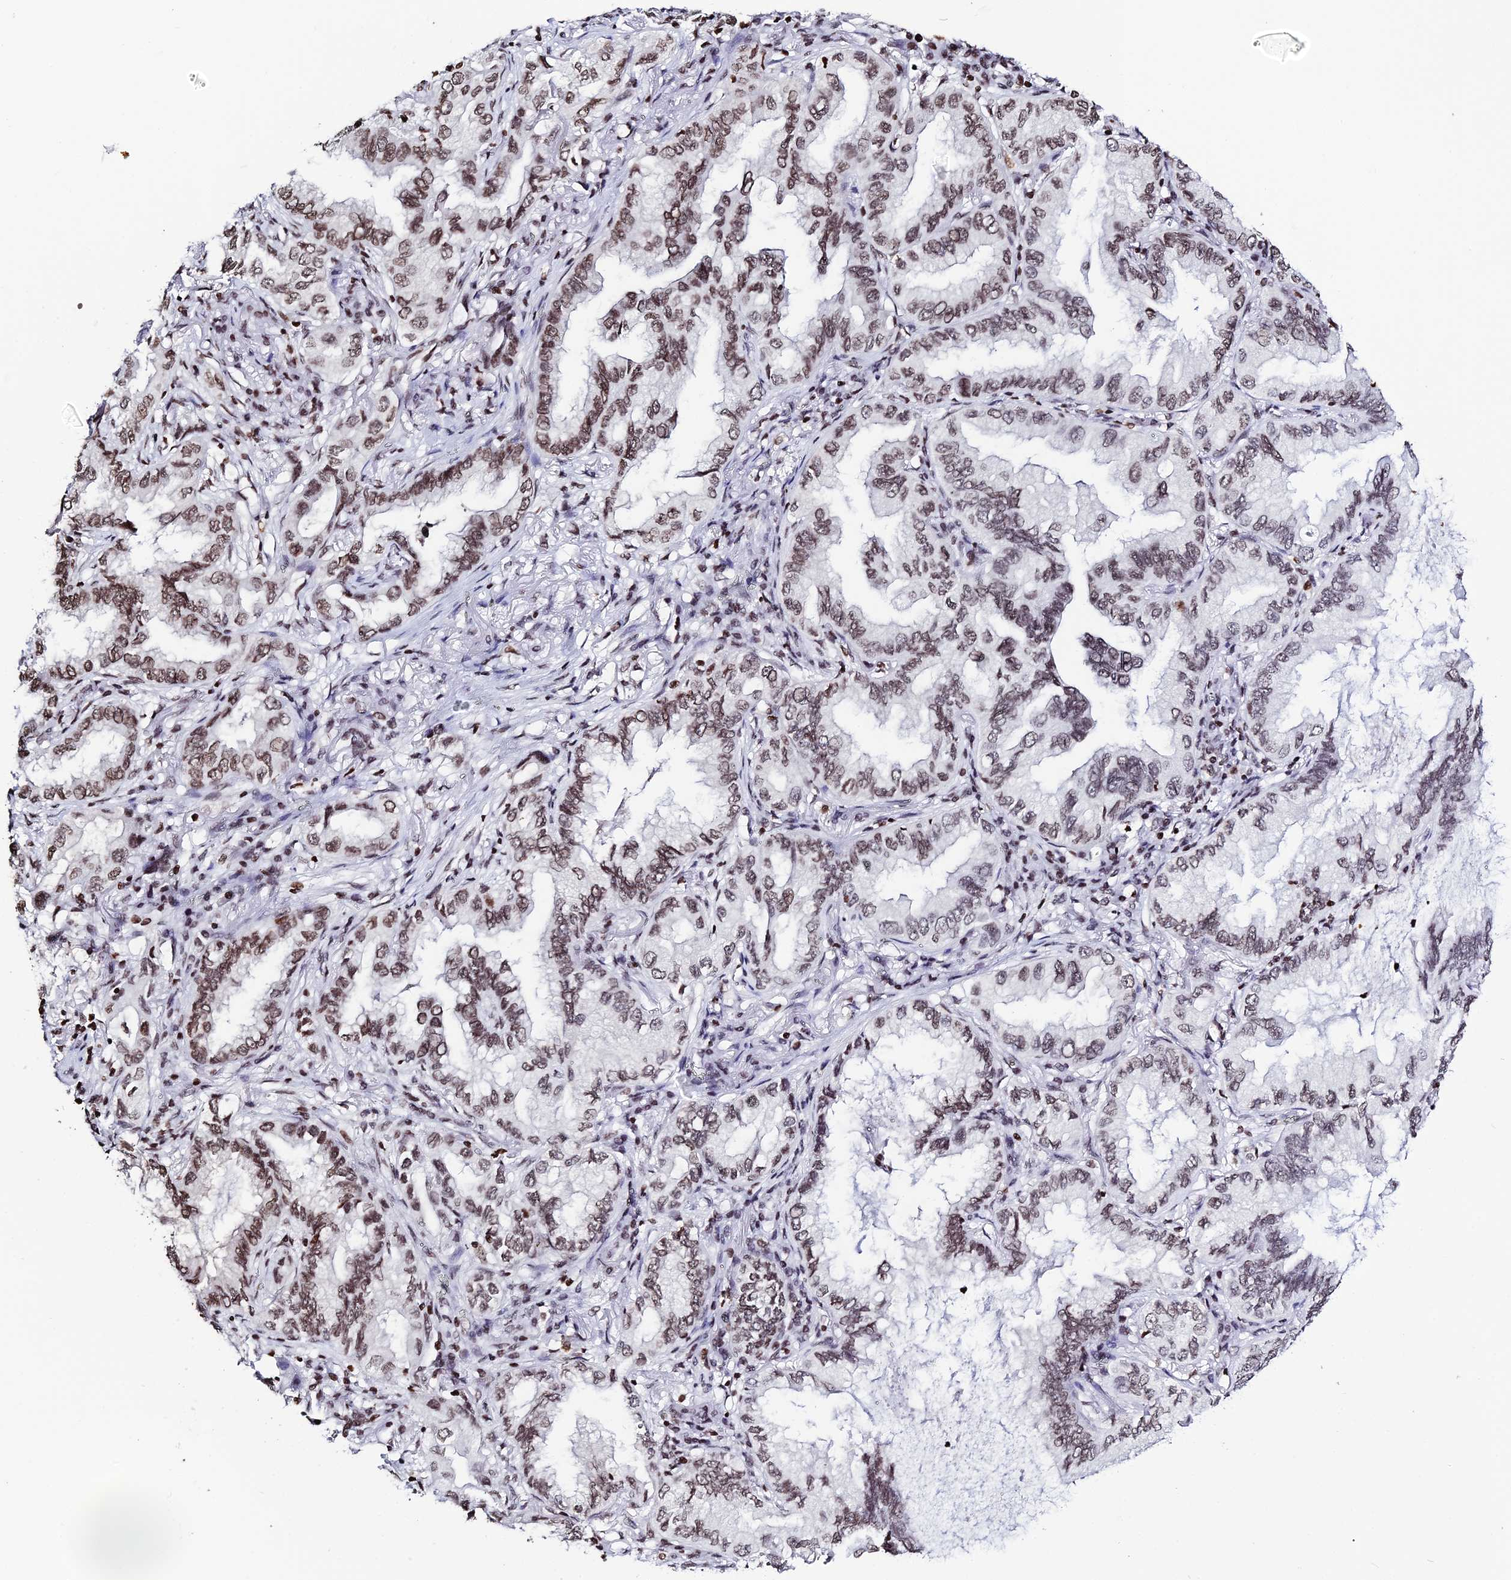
{"staining": {"intensity": "moderate", "quantity": ">75%", "location": "nuclear"}, "tissue": "lung cancer", "cell_type": "Tumor cells", "image_type": "cancer", "snomed": [{"axis": "morphology", "description": "Adenocarcinoma, NOS"}, {"axis": "topography", "description": "Lung"}], "caption": "Protein positivity by immunohistochemistry (IHC) demonstrates moderate nuclear positivity in approximately >75% of tumor cells in adenocarcinoma (lung). Using DAB (brown) and hematoxylin (blue) stains, captured at high magnification using brightfield microscopy.", "gene": "MACROH2A2", "patient": {"sex": "female", "age": 69}}